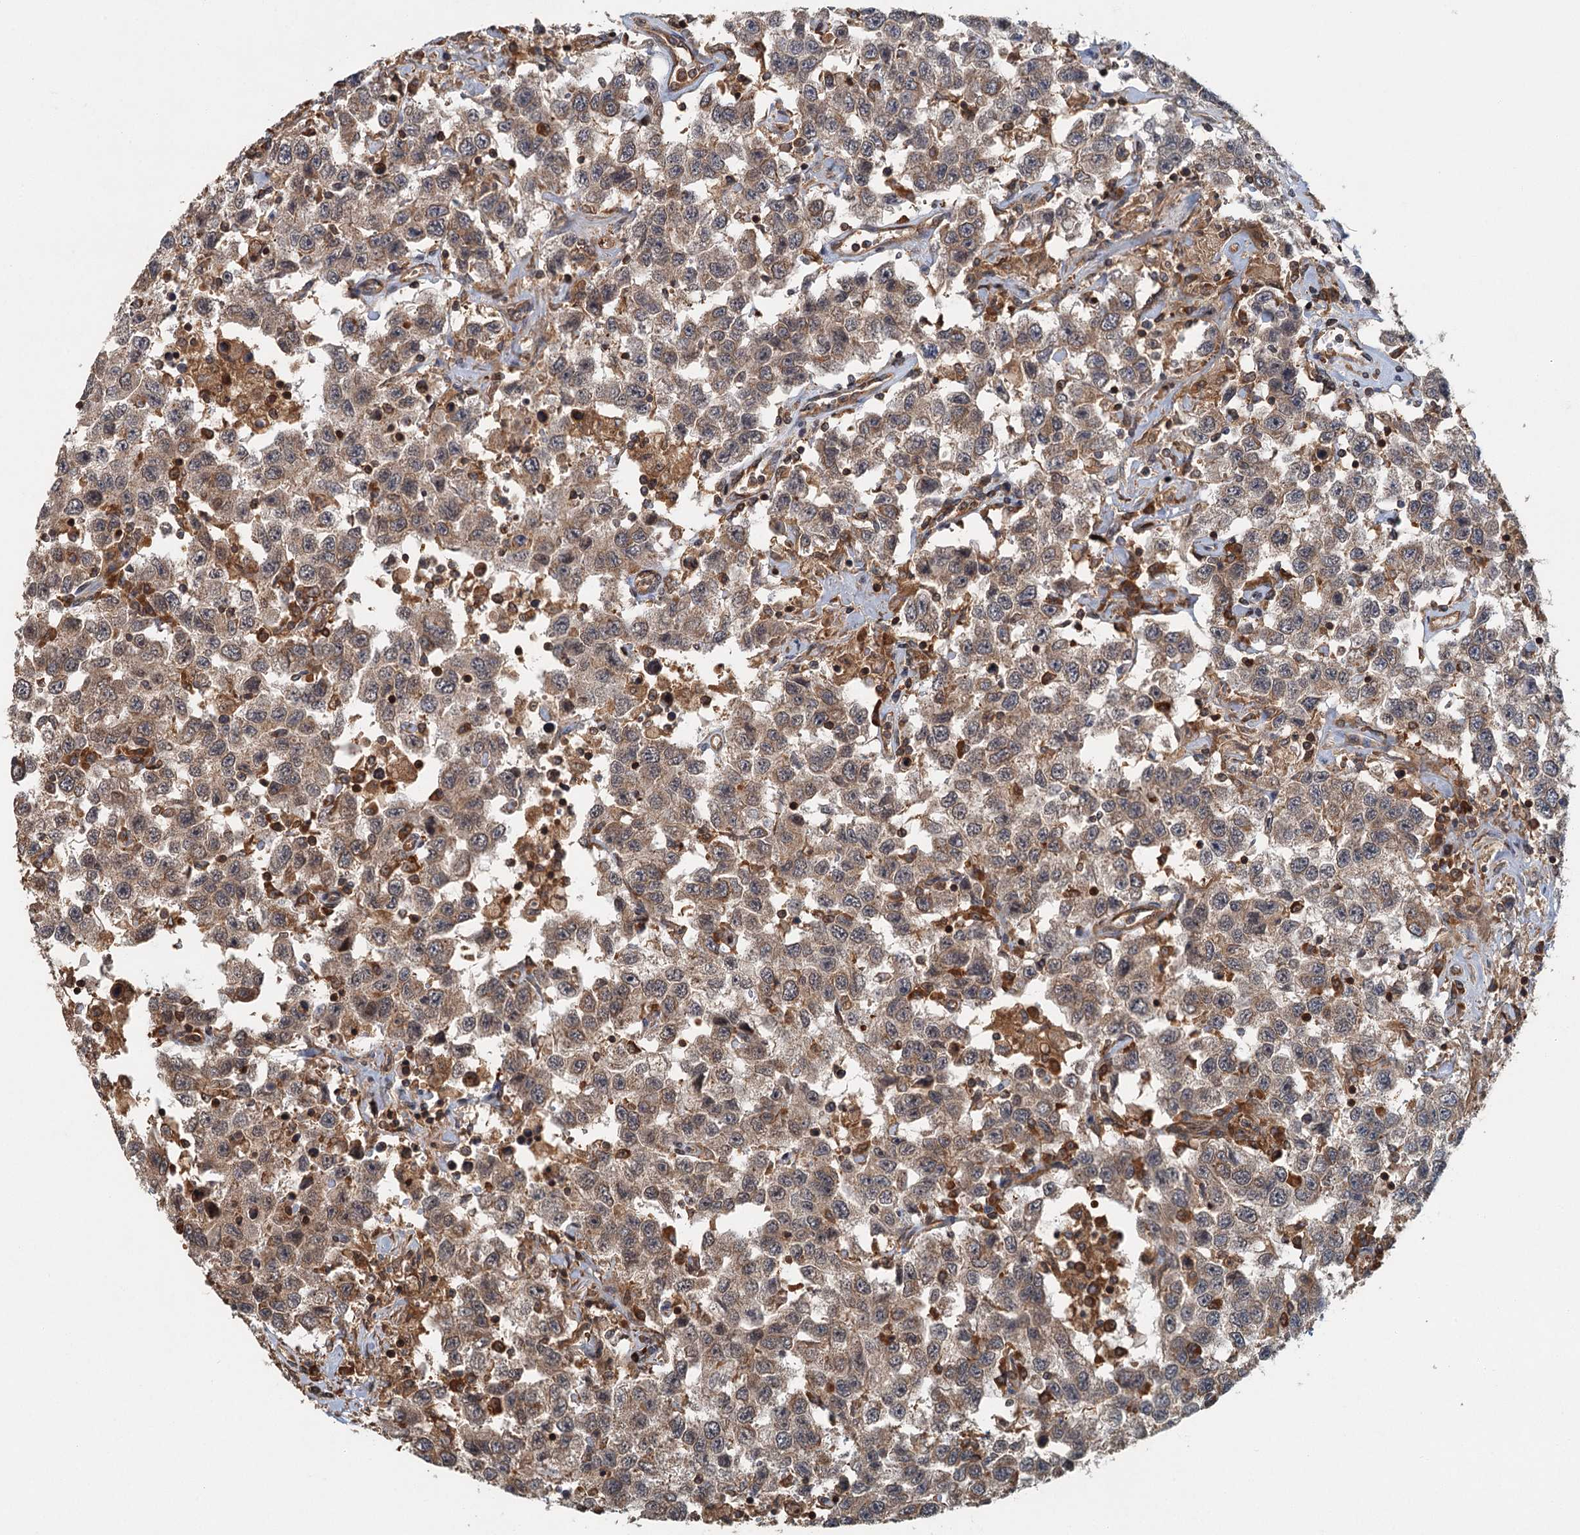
{"staining": {"intensity": "weak", "quantity": ">75%", "location": "cytoplasmic/membranous,nuclear"}, "tissue": "testis cancer", "cell_type": "Tumor cells", "image_type": "cancer", "snomed": [{"axis": "morphology", "description": "Seminoma, NOS"}, {"axis": "topography", "description": "Testis"}], "caption": "The histopathology image displays staining of testis seminoma, revealing weak cytoplasmic/membranous and nuclear protein expression (brown color) within tumor cells. (DAB (3,3'-diaminobenzidine) = brown stain, brightfield microscopy at high magnification).", "gene": "ZNF527", "patient": {"sex": "male", "age": 41}}